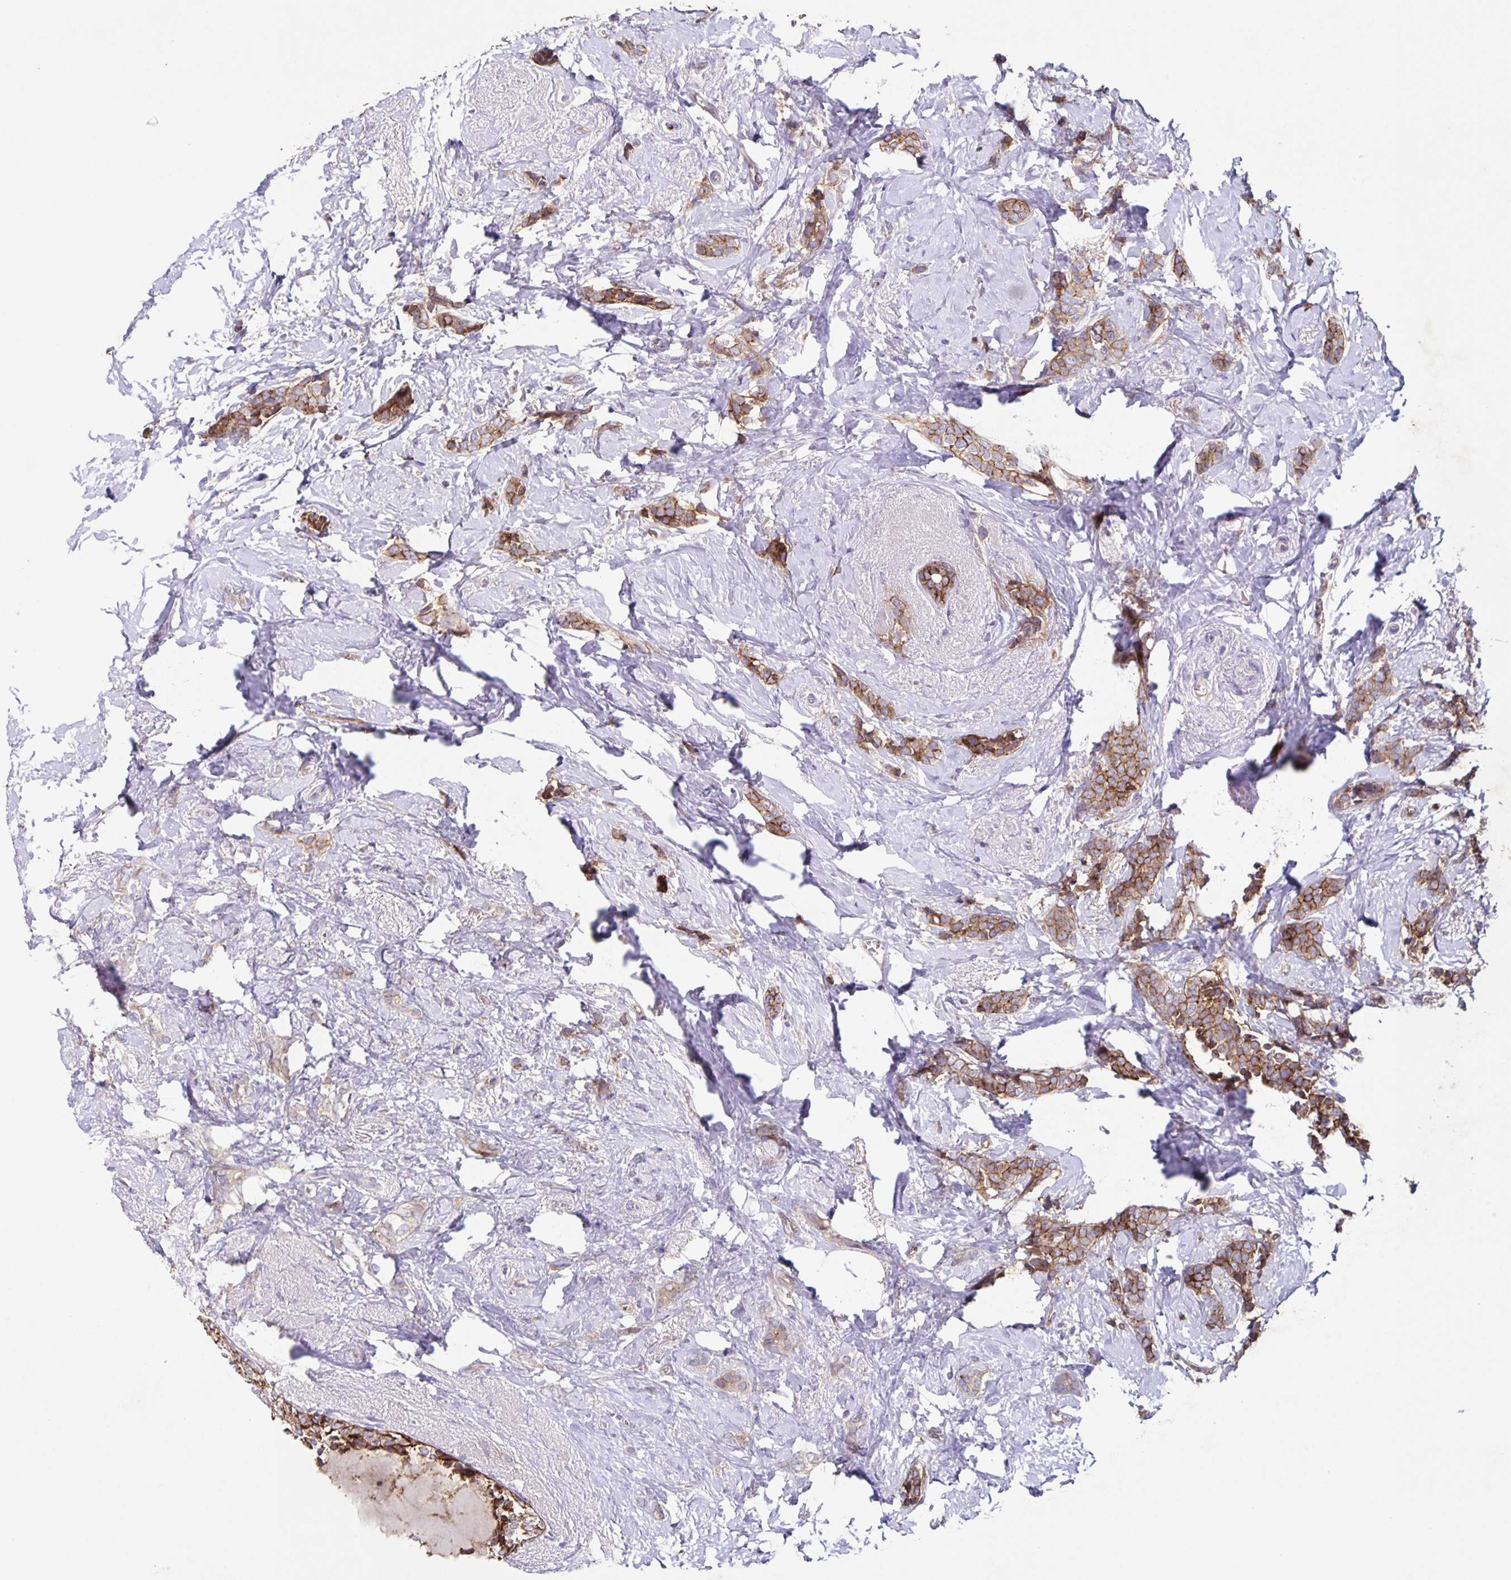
{"staining": {"intensity": "moderate", "quantity": "25%-75%", "location": "cytoplasmic/membranous"}, "tissue": "breast cancer", "cell_type": "Tumor cells", "image_type": "cancer", "snomed": [{"axis": "morphology", "description": "Normal tissue, NOS"}, {"axis": "morphology", "description": "Duct carcinoma"}, {"axis": "topography", "description": "Breast"}], "caption": "Human breast cancer (infiltrating ductal carcinoma) stained for a protein (brown) reveals moderate cytoplasmic/membranous positive staining in approximately 25%-75% of tumor cells.", "gene": "ITGA2", "patient": {"sex": "female", "age": 77}}